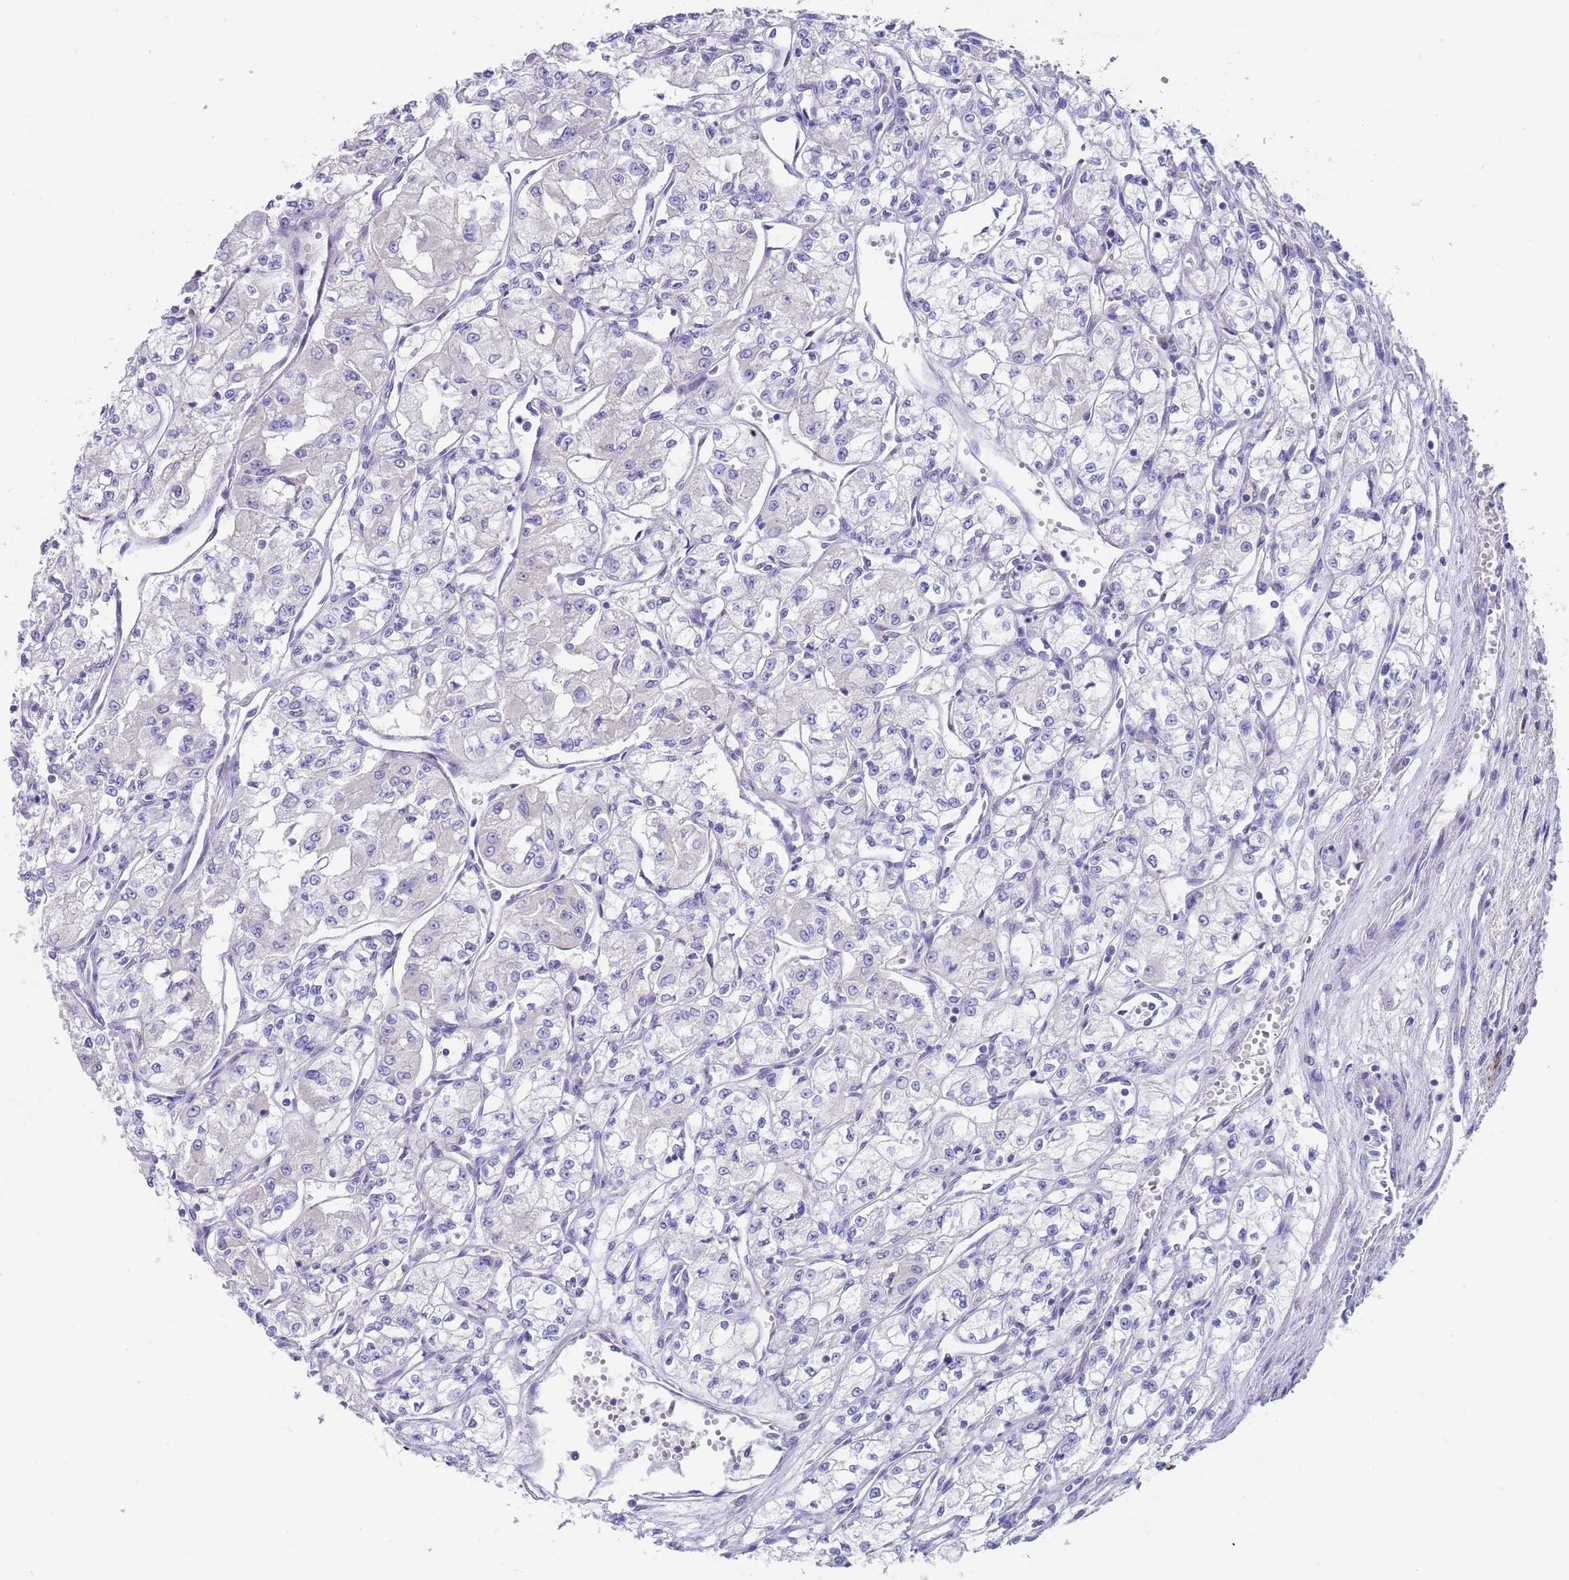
{"staining": {"intensity": "negative", "quantity": "none", "location": "none"}, "tissue": "renal cancer", "cell_type": "Tumor cells", "image_type": "cancer", "snomed": [{"axis": "morphology", "description": "Adenocarcinoma, NOS"}, {"axis": "topography", "description": "Kidney"}], "caption": "Tumor cells show no significant staining in renal cancer (adenocarcinoma).", "gene": "TYW1", "patient": {"sex": "male", "age": 59}}